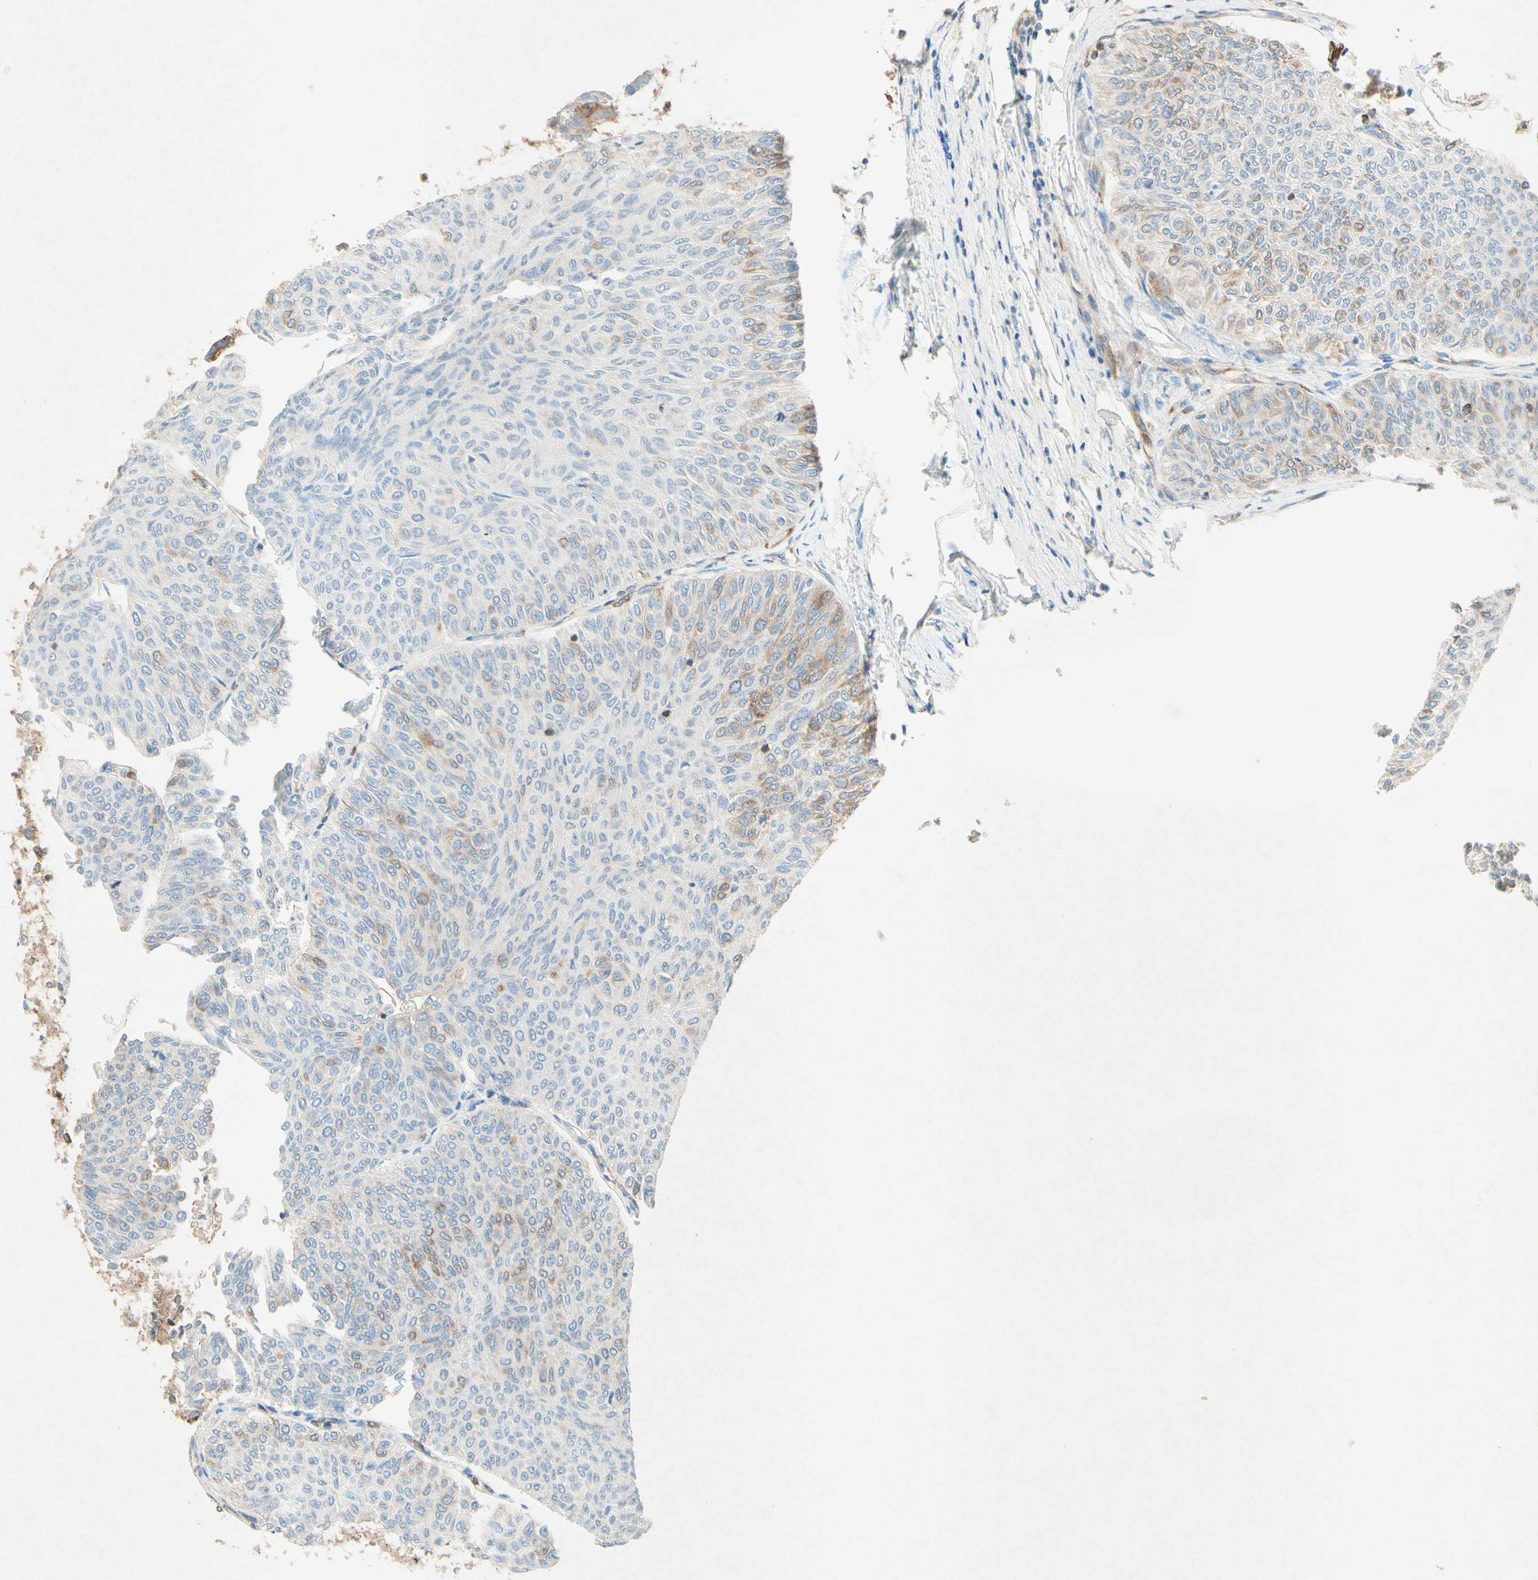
{"staining": {"intensity": "weak", "quantity": "<25%", "location": "cytoplasmic/membranous"}, "tissue": "urothelial cancer", "cell_type": "Tumor cells", "image_type": "cancer", "snomed": [{"axis": "morphology", "description": "Urothelial carcinoma, Low grade"}, {"axis": "topography", "description": "Urinary bladder"}], "caption": "High magnification brightfield microscopy of urothelial cancer stained with DAB (3,3'-diaminobenzidine) (brown) and counterstained with hematoxylin (blue): tumor cells show no significant expression.", "gene": "PABPC1", "patient": {"sex": "male", "age": 78}}